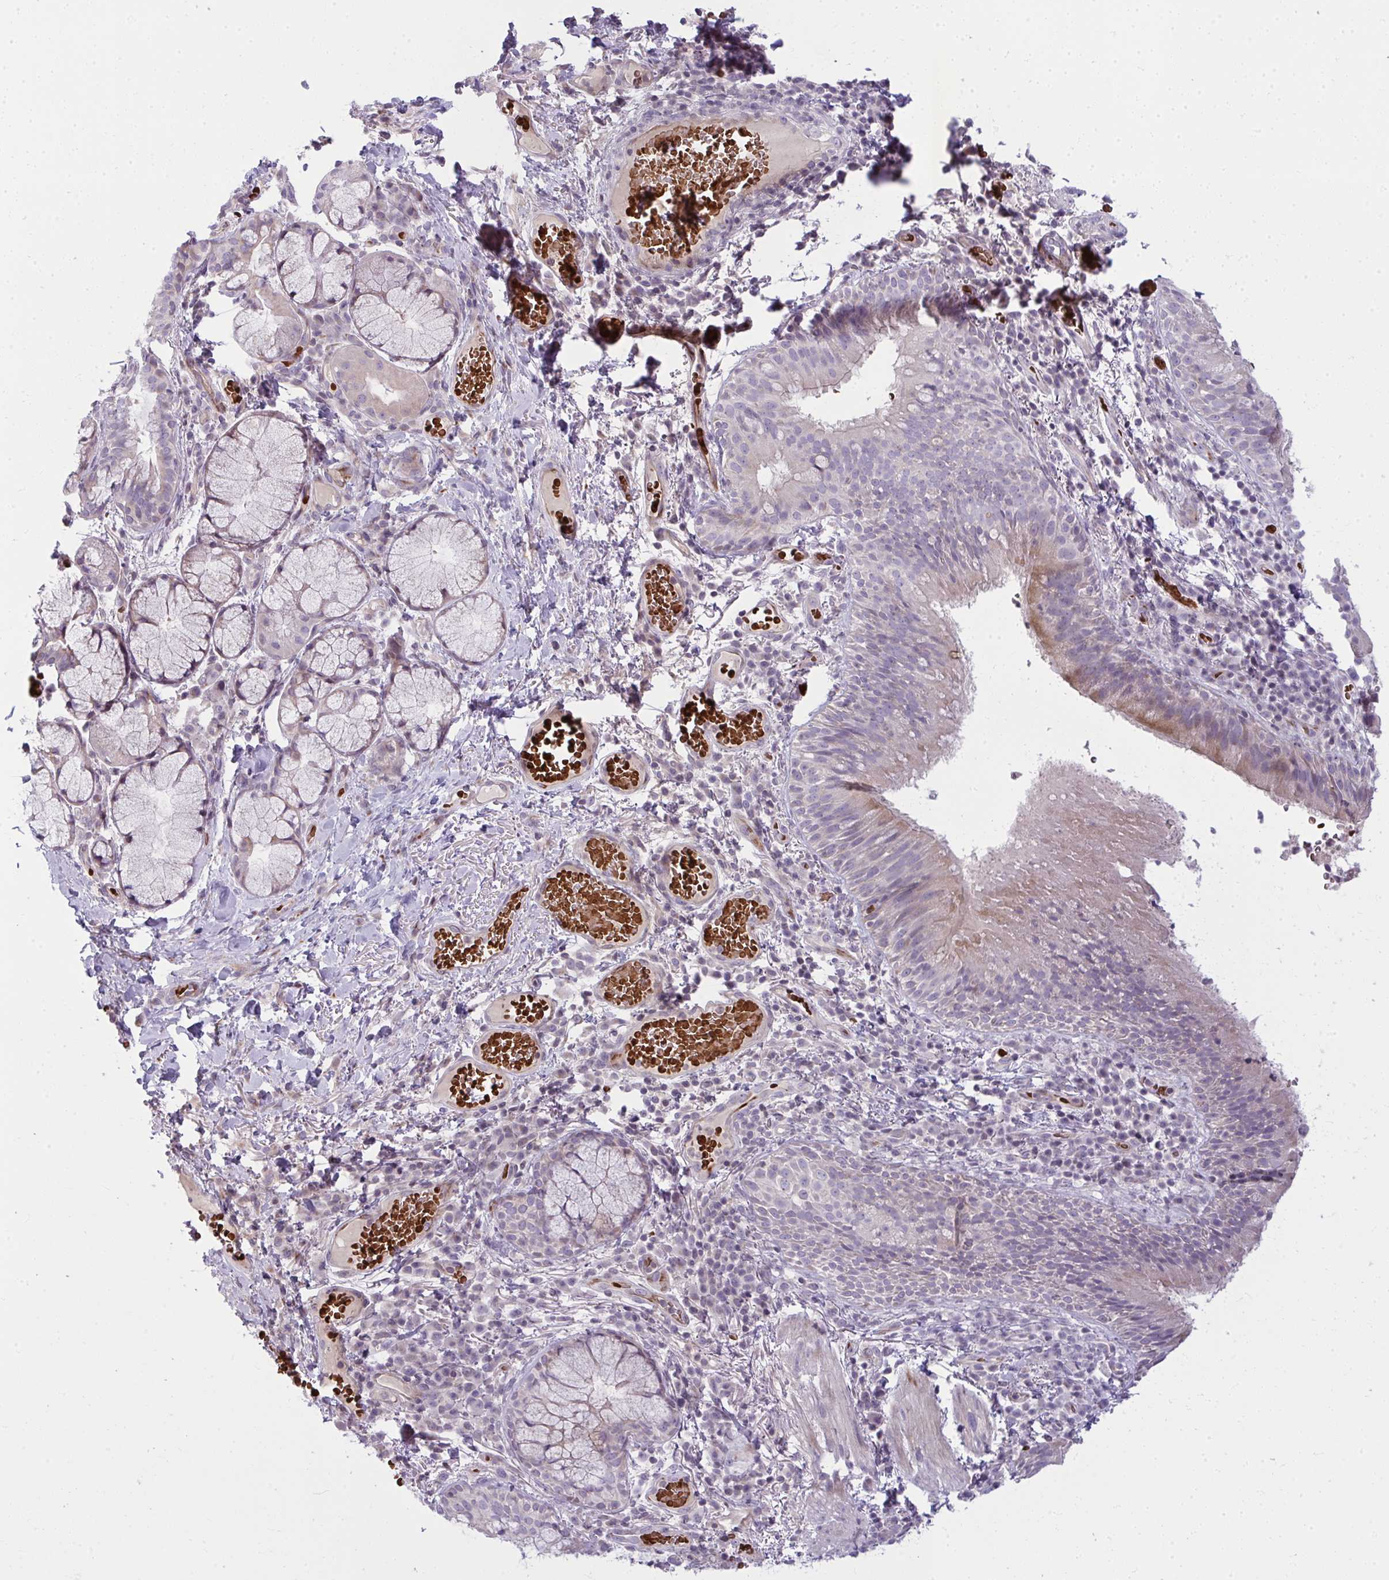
{"staining": {"intensity": "moderate", "quantity": "<25%", "location": "cytoplasmic/membranous"}, "tissue": "bronchus", "cell_type": "Respiratory epithelial cells", "image_type": "normal", "snomed": [{"axis": "morphology", "description": "Normal tissue, NOS"}, {"axis": "topography", "description": "Lymph node"}, {"axis": "topography", "description": "Bronchus"}], "caption": "Immunohistochemistry (DAB (3,3'-diaminobenzidine)) staining of normal bronchus demonstrates moderate cytoplasmic/membranous protein staining in approximately <25% of respiratory epithelial cells.", "gene": "SLC14A1", "patient": {"sex": "male", "age": 56}}